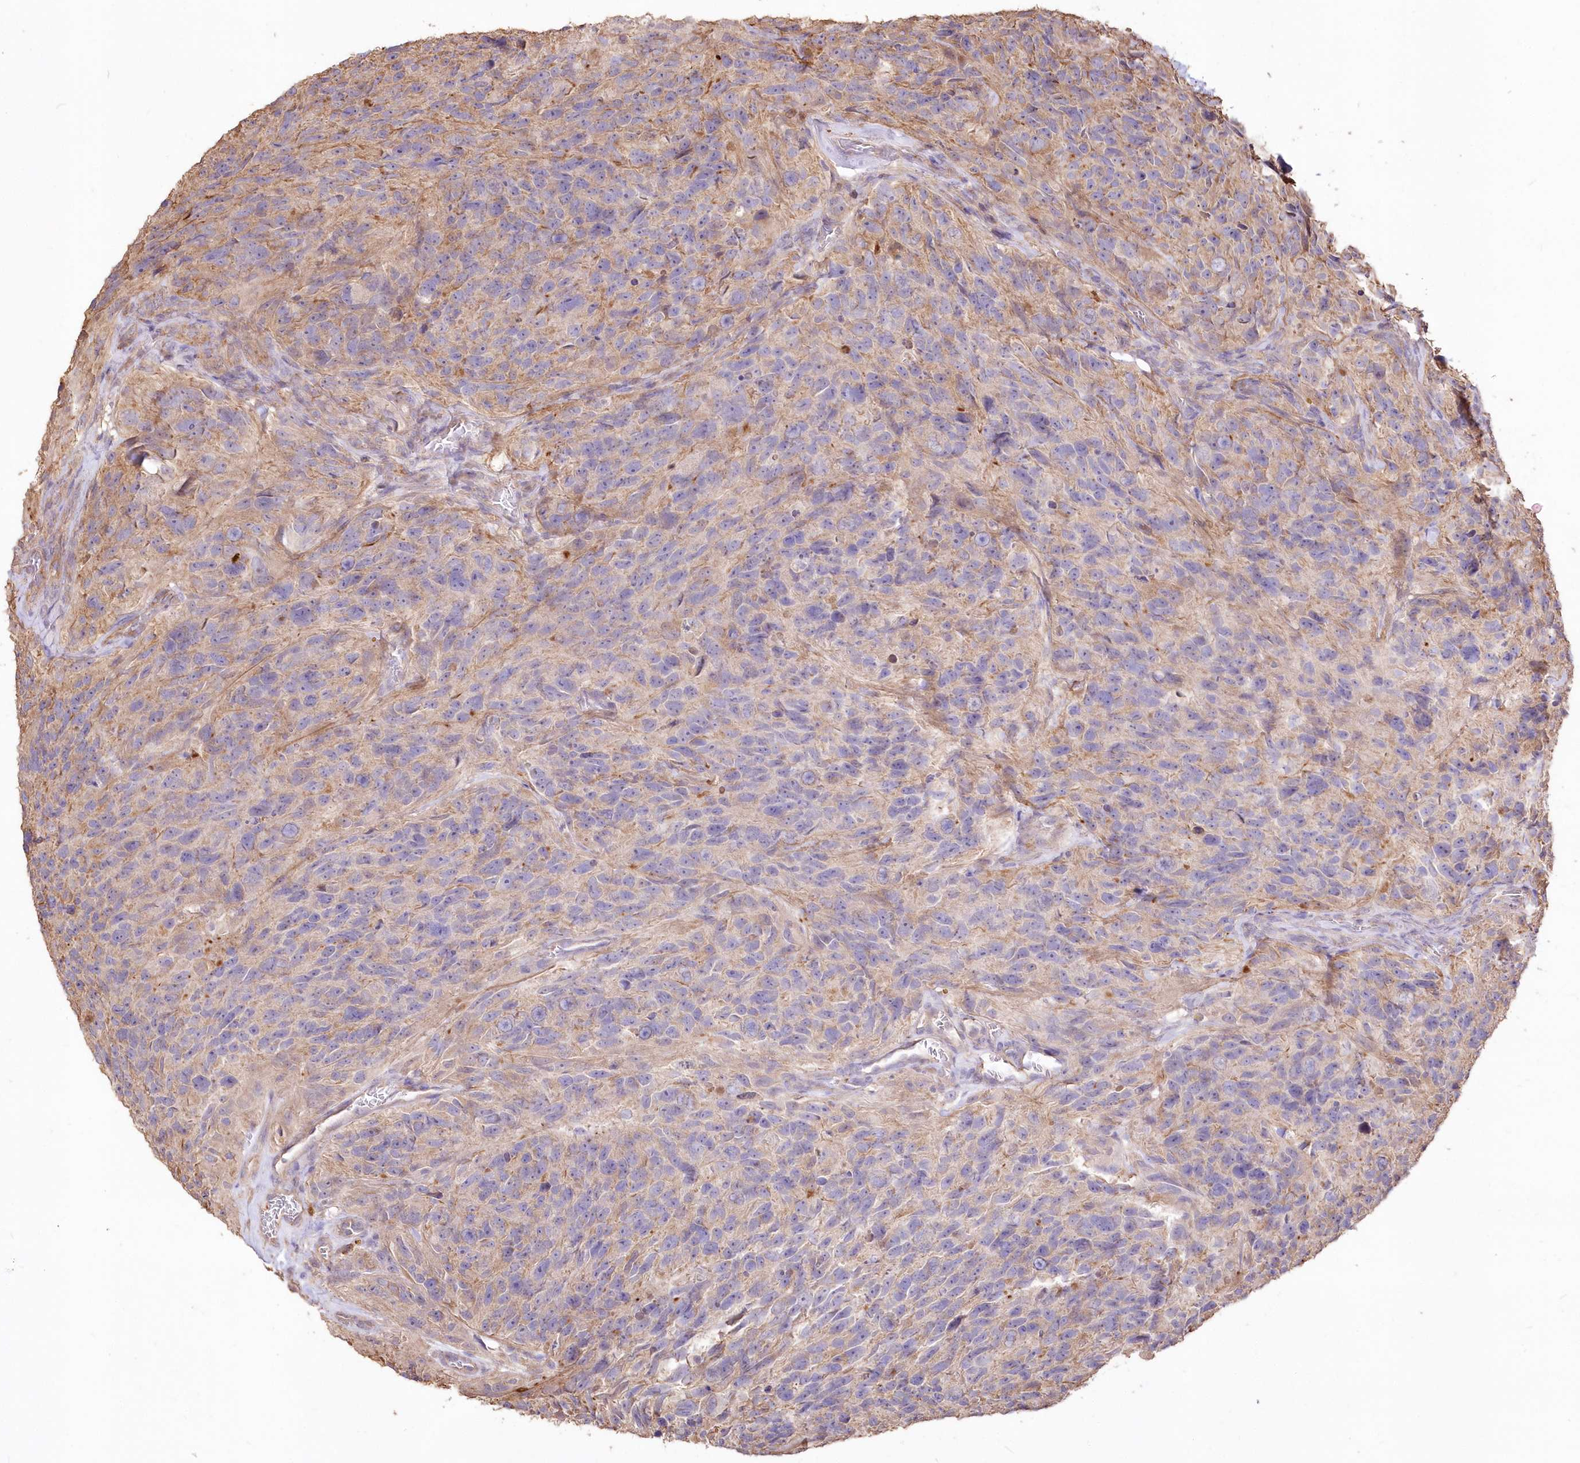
{"staining": {"intensity": "negative", "quantity": "none", "location": "none"}, "tissue": "glioma", "cell_type": "Tumor cells", "image_type": "cancer", "snomed": [{"axis": "morphology", "description": "Glioma, malignant, High grade"}, {"axis": "topography", "description": "Brain"}], "caption": "High power microscopy photomicrograph of an immunohistochemistry (IHC) micrograph of malignant glioma (high-grade), revealing no significant positivity in tumor cells. (Stains: DAB (3,3'-diaminobenzidine) immunohistochemistry (IHC) with hematoxylin counter stain, Microscopy: brightfield microscopy at high magnification).", "gene": "STK17B", "patient": {"sex": "male", "age": 69}}